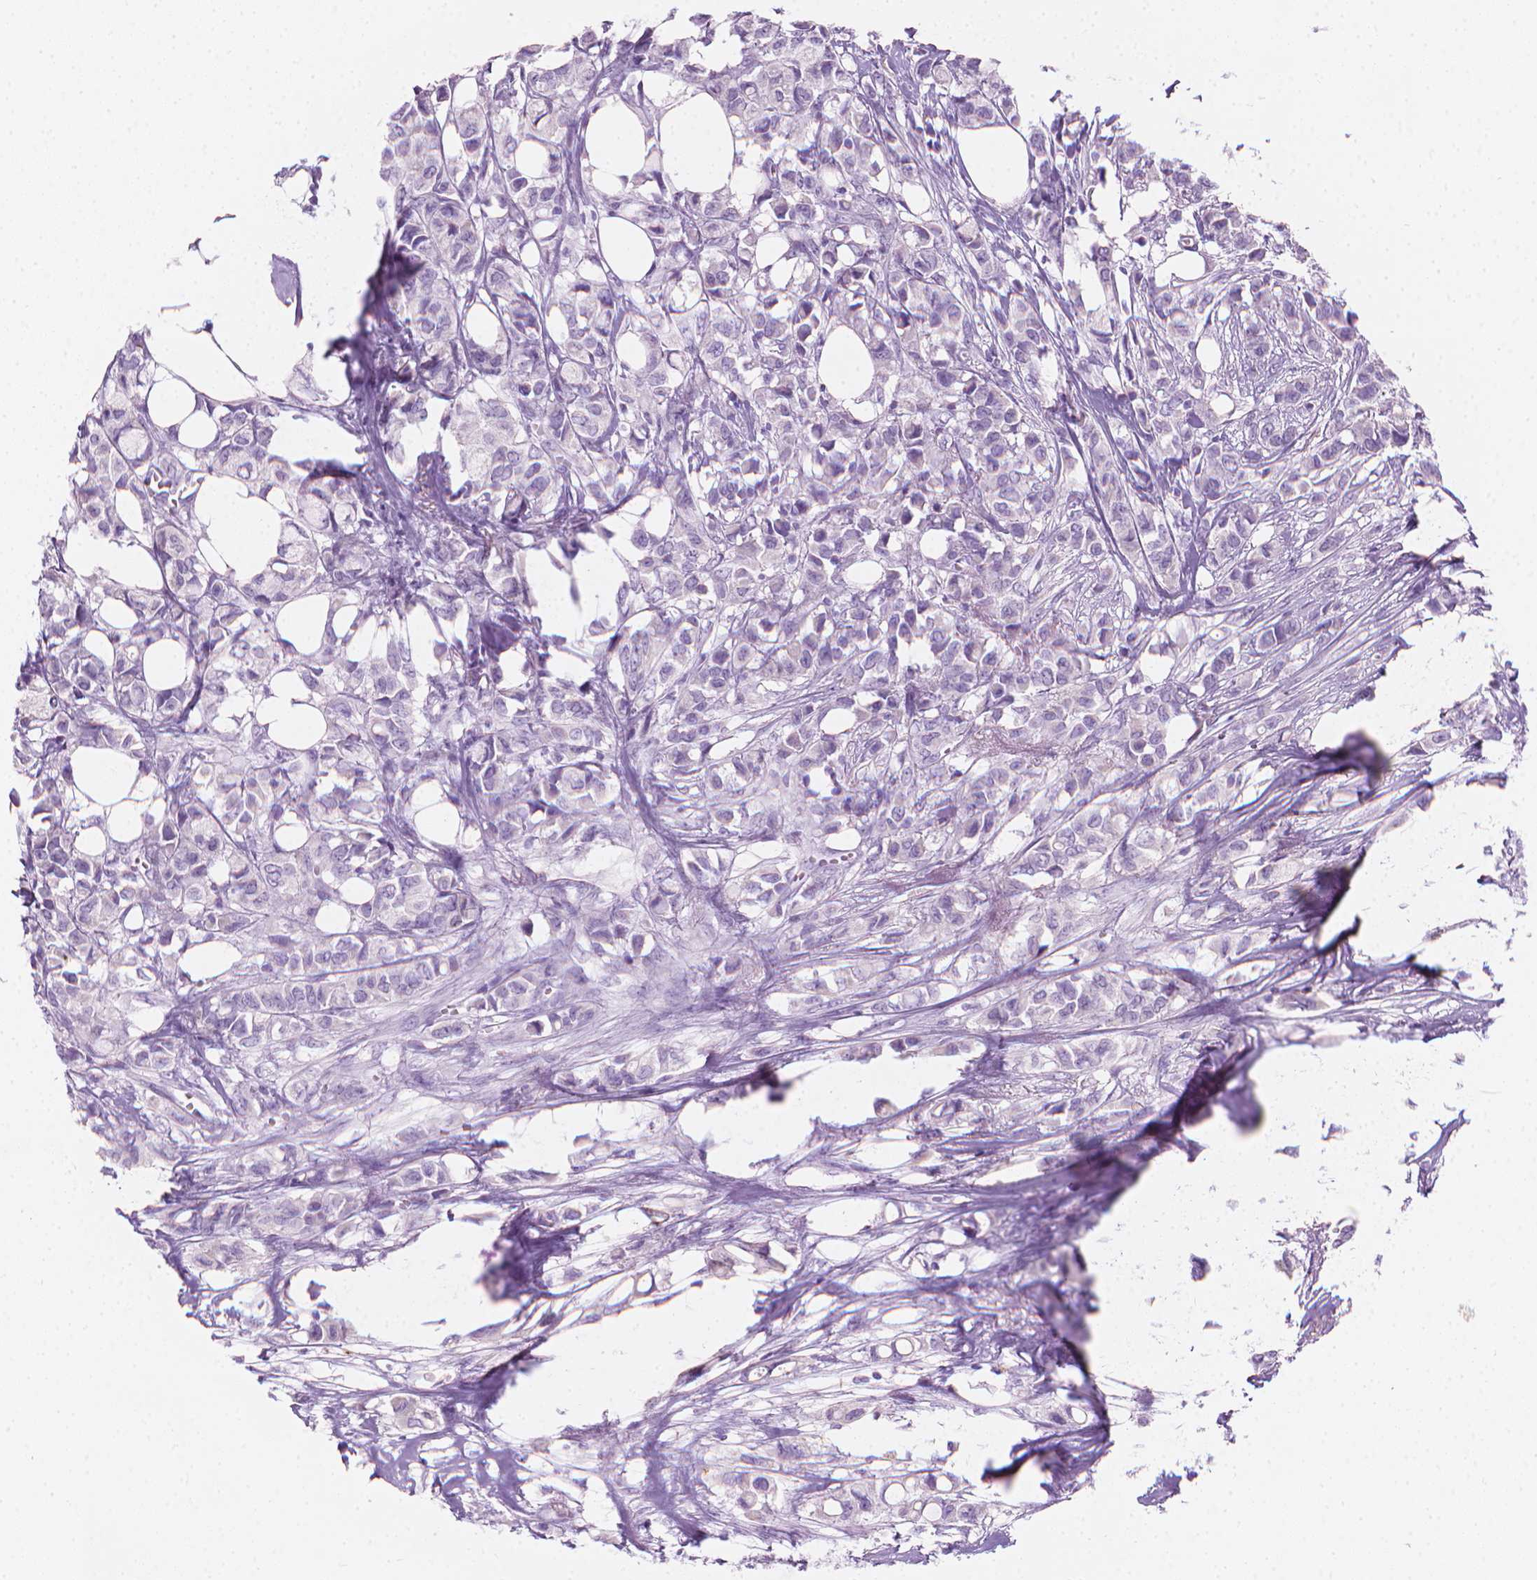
{"staining": {"intensity": "negative", "quantity": "none", "location": "none"}, "tissue": "breast cancer", "cell_type": "Tumor cells", "image_type": "cancer", "snomed": [{"axis": "morphology", "description": "Duct carcinoma"}, {"axis": "topography", "description": "Breast"}], "caption": "Micrograph shows no significant protein staining in tumor cells of invasive ductal carcinoma (breast).", "gene": "TTC29", "patient": {"sex": "female", "age": 85}}